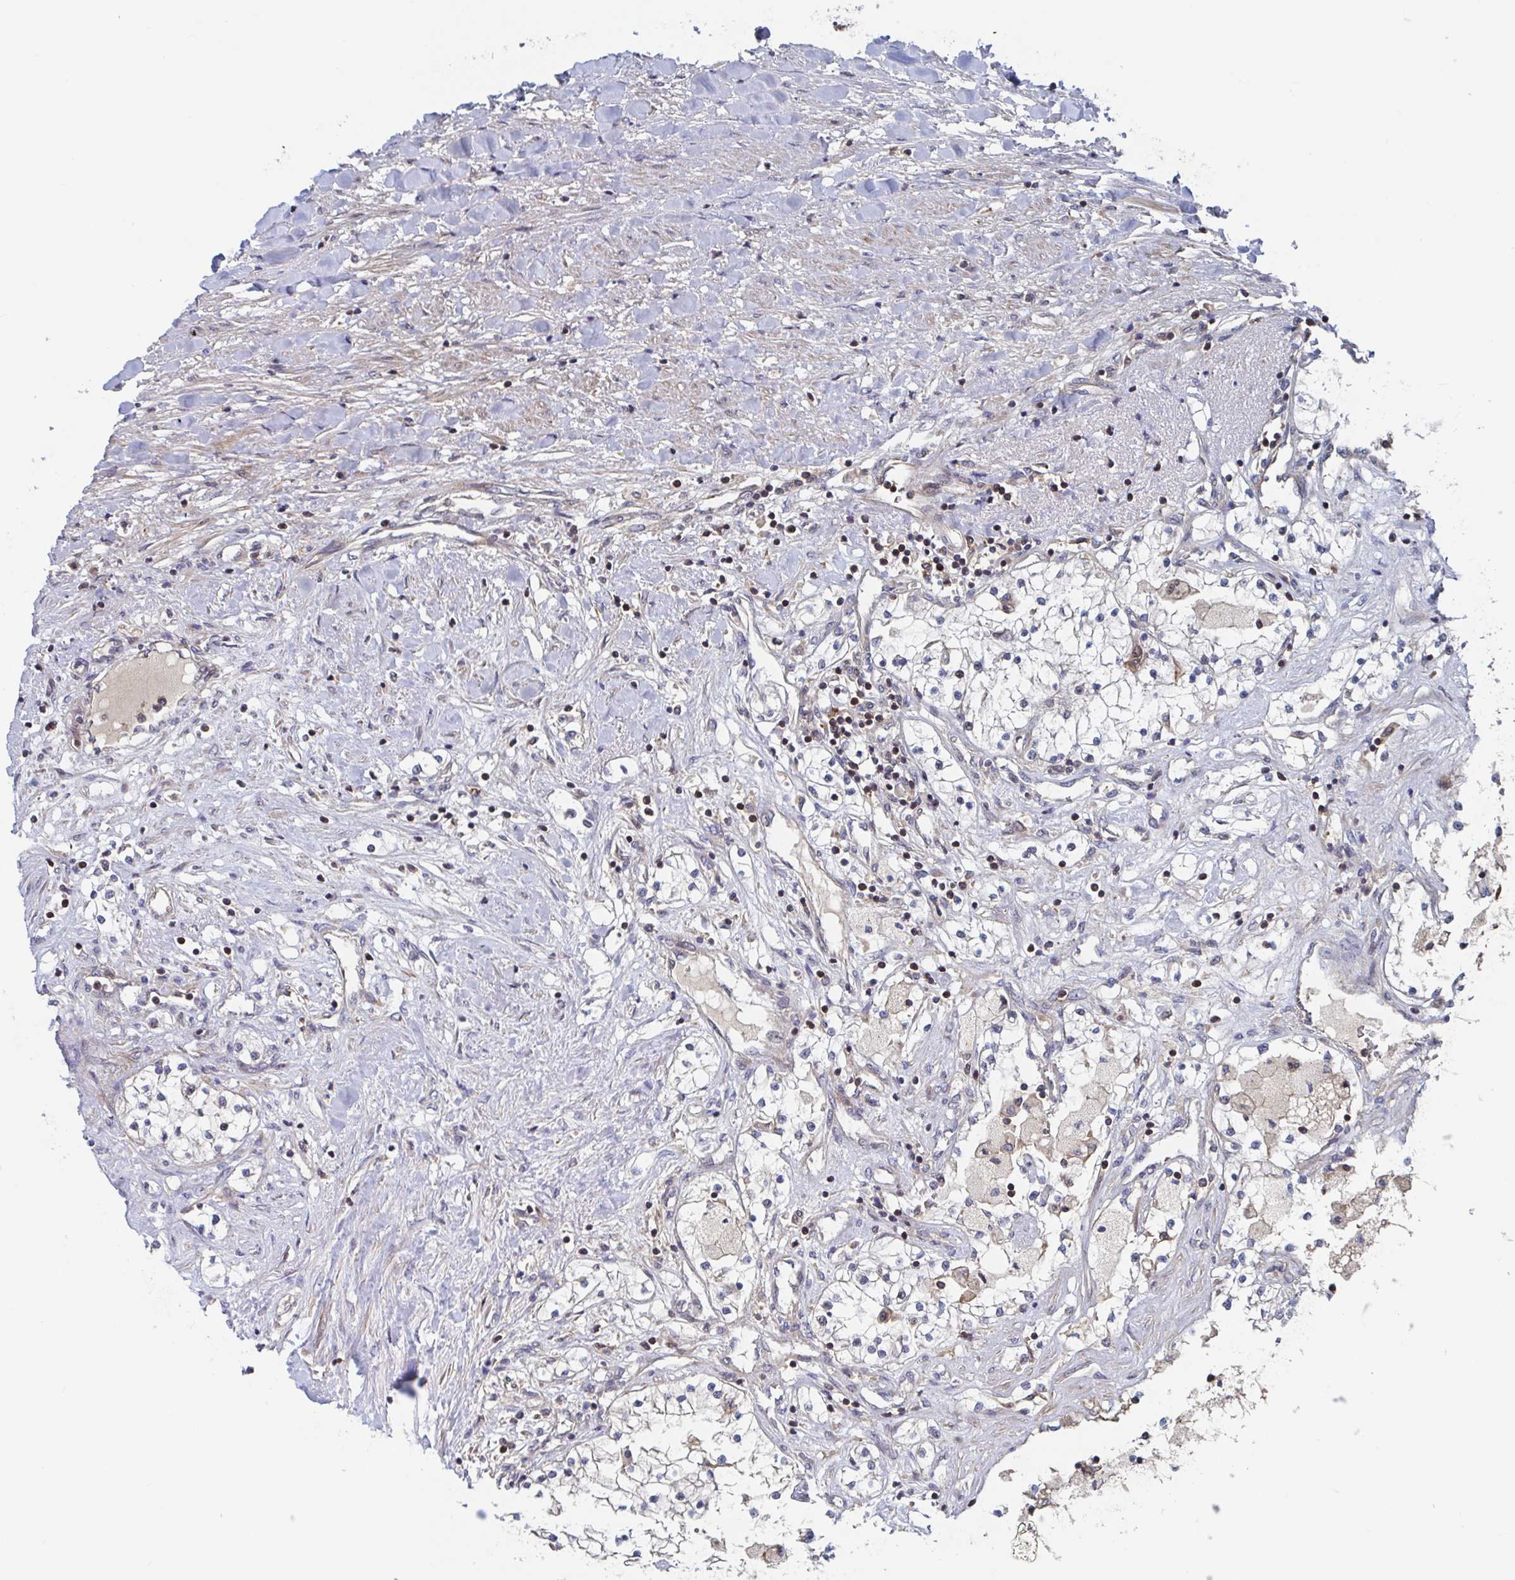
{"staining": {"intensity": "negative", "quantity": "none", "location": "none"}, "tissue": "renal cancer", "cell_type": "Tumor cells", "image_type": "cancer", "snomed": [{"axis": "morphology", "description": "Adenocarcinoma, NOS"}, {"axis": "topography", "description": "Kidney"}], "caption": "Human renal cancer stained for a protein using immunohistochemistry (IHC) demonstrates no positivity in tumor cells.", "gene": "DHRS12", "patient": {"sex": "male", "age": 68}}